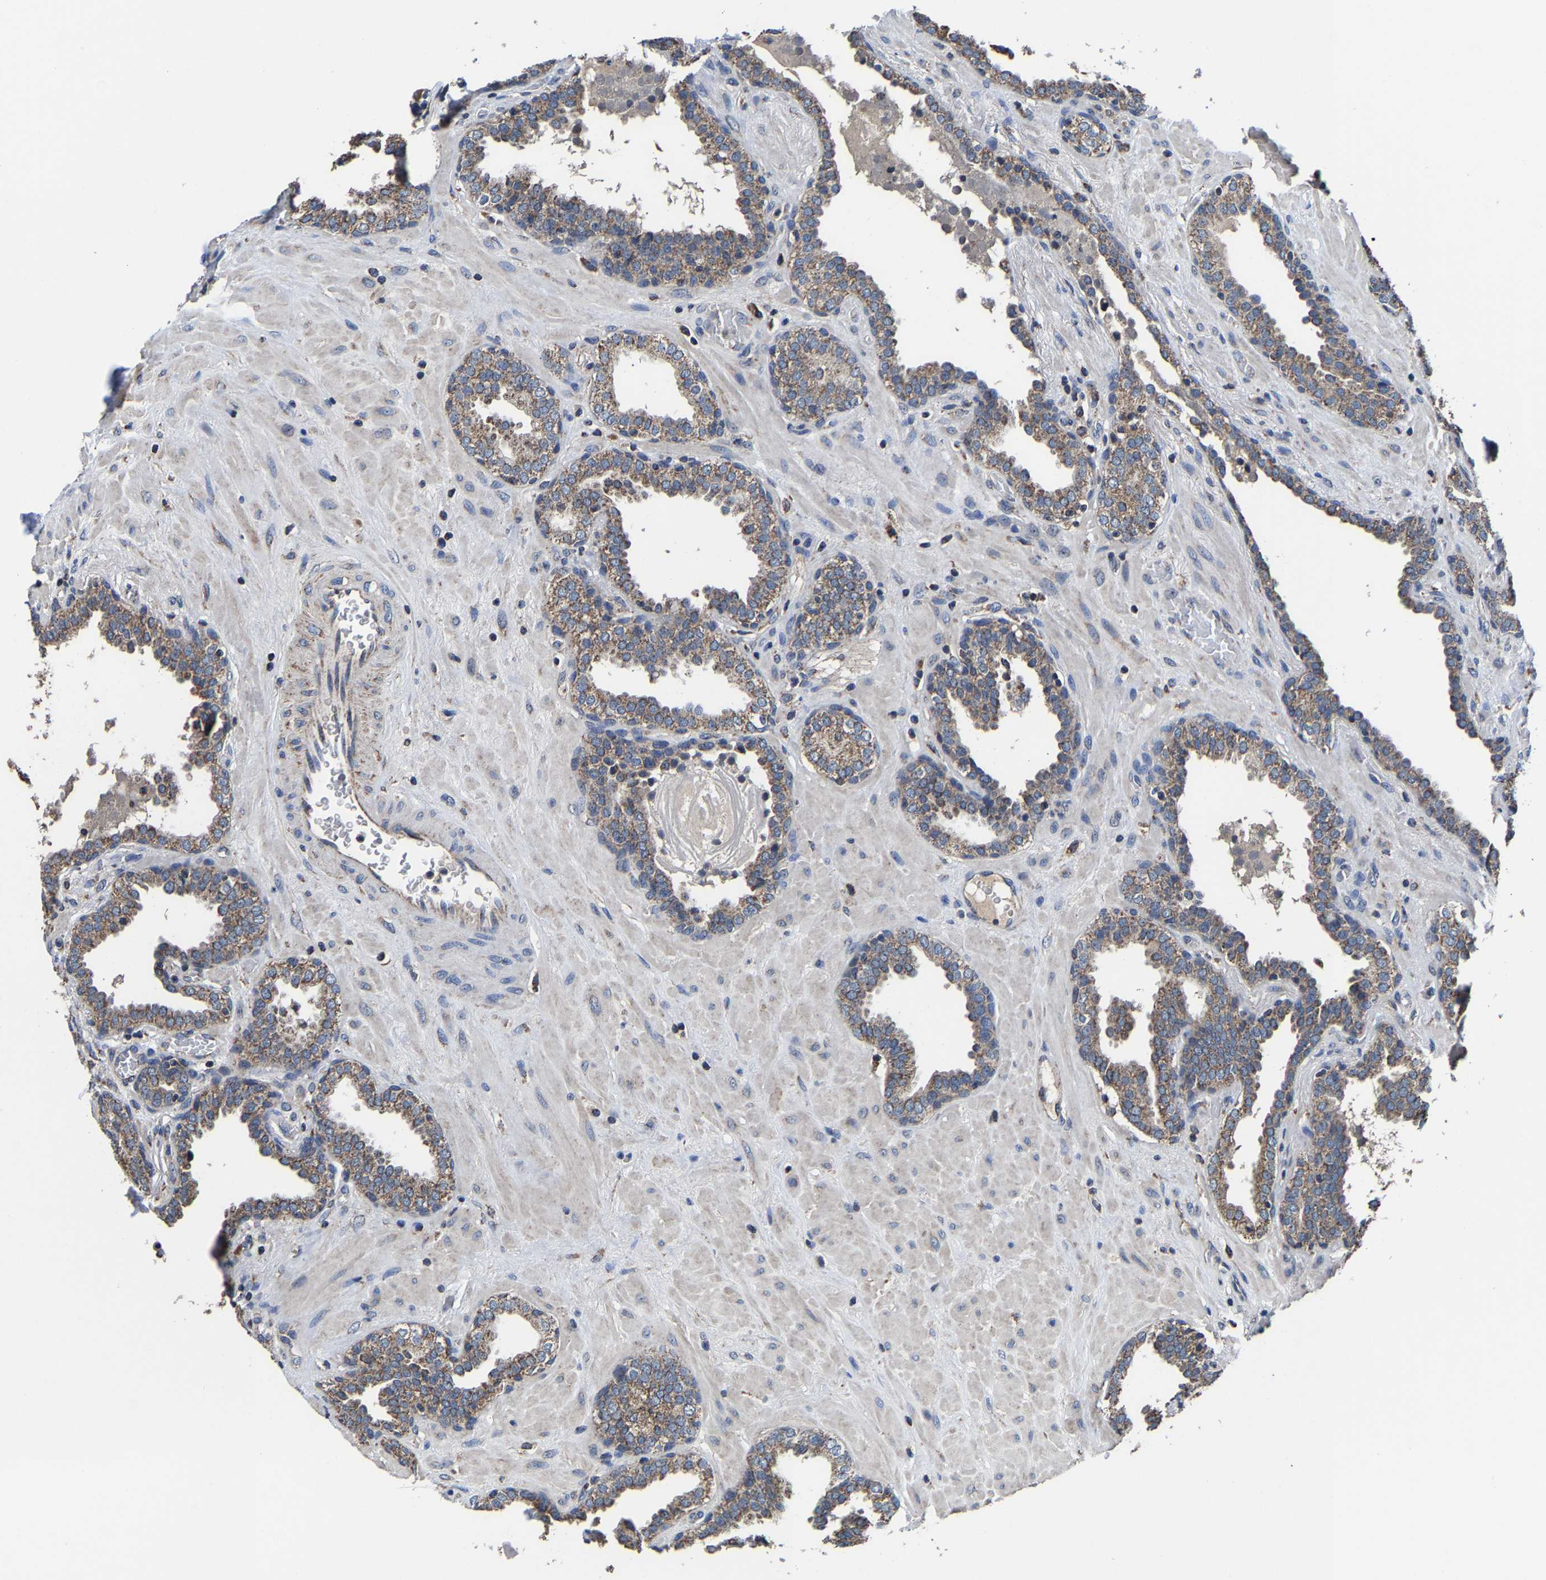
{"staining": {"intensity": "weak", "quantity": ">75%", "location": "cytoplasmic/membranous"}, "tissue": "prostate", "cell_type": "Glandular cells", "image_type": "normal", "snomed": [{"axis": "morphology", "description": "Normal tissue, NOS"}, {"axis": "topography", "description": "Prostate"}], "caption": "A photomicrograph of human prostate stained for a protein exhibits weak cytoplasmic/membranous brown staining in glandular cells. The staining was performed using DAB to visualize the protein expression in brown, while the nuclei were stained in blue with hematoxylin (Magnification: 20x).", "gene": "ZCCHC7", "patient": {"sex": "male", "age": 51}}